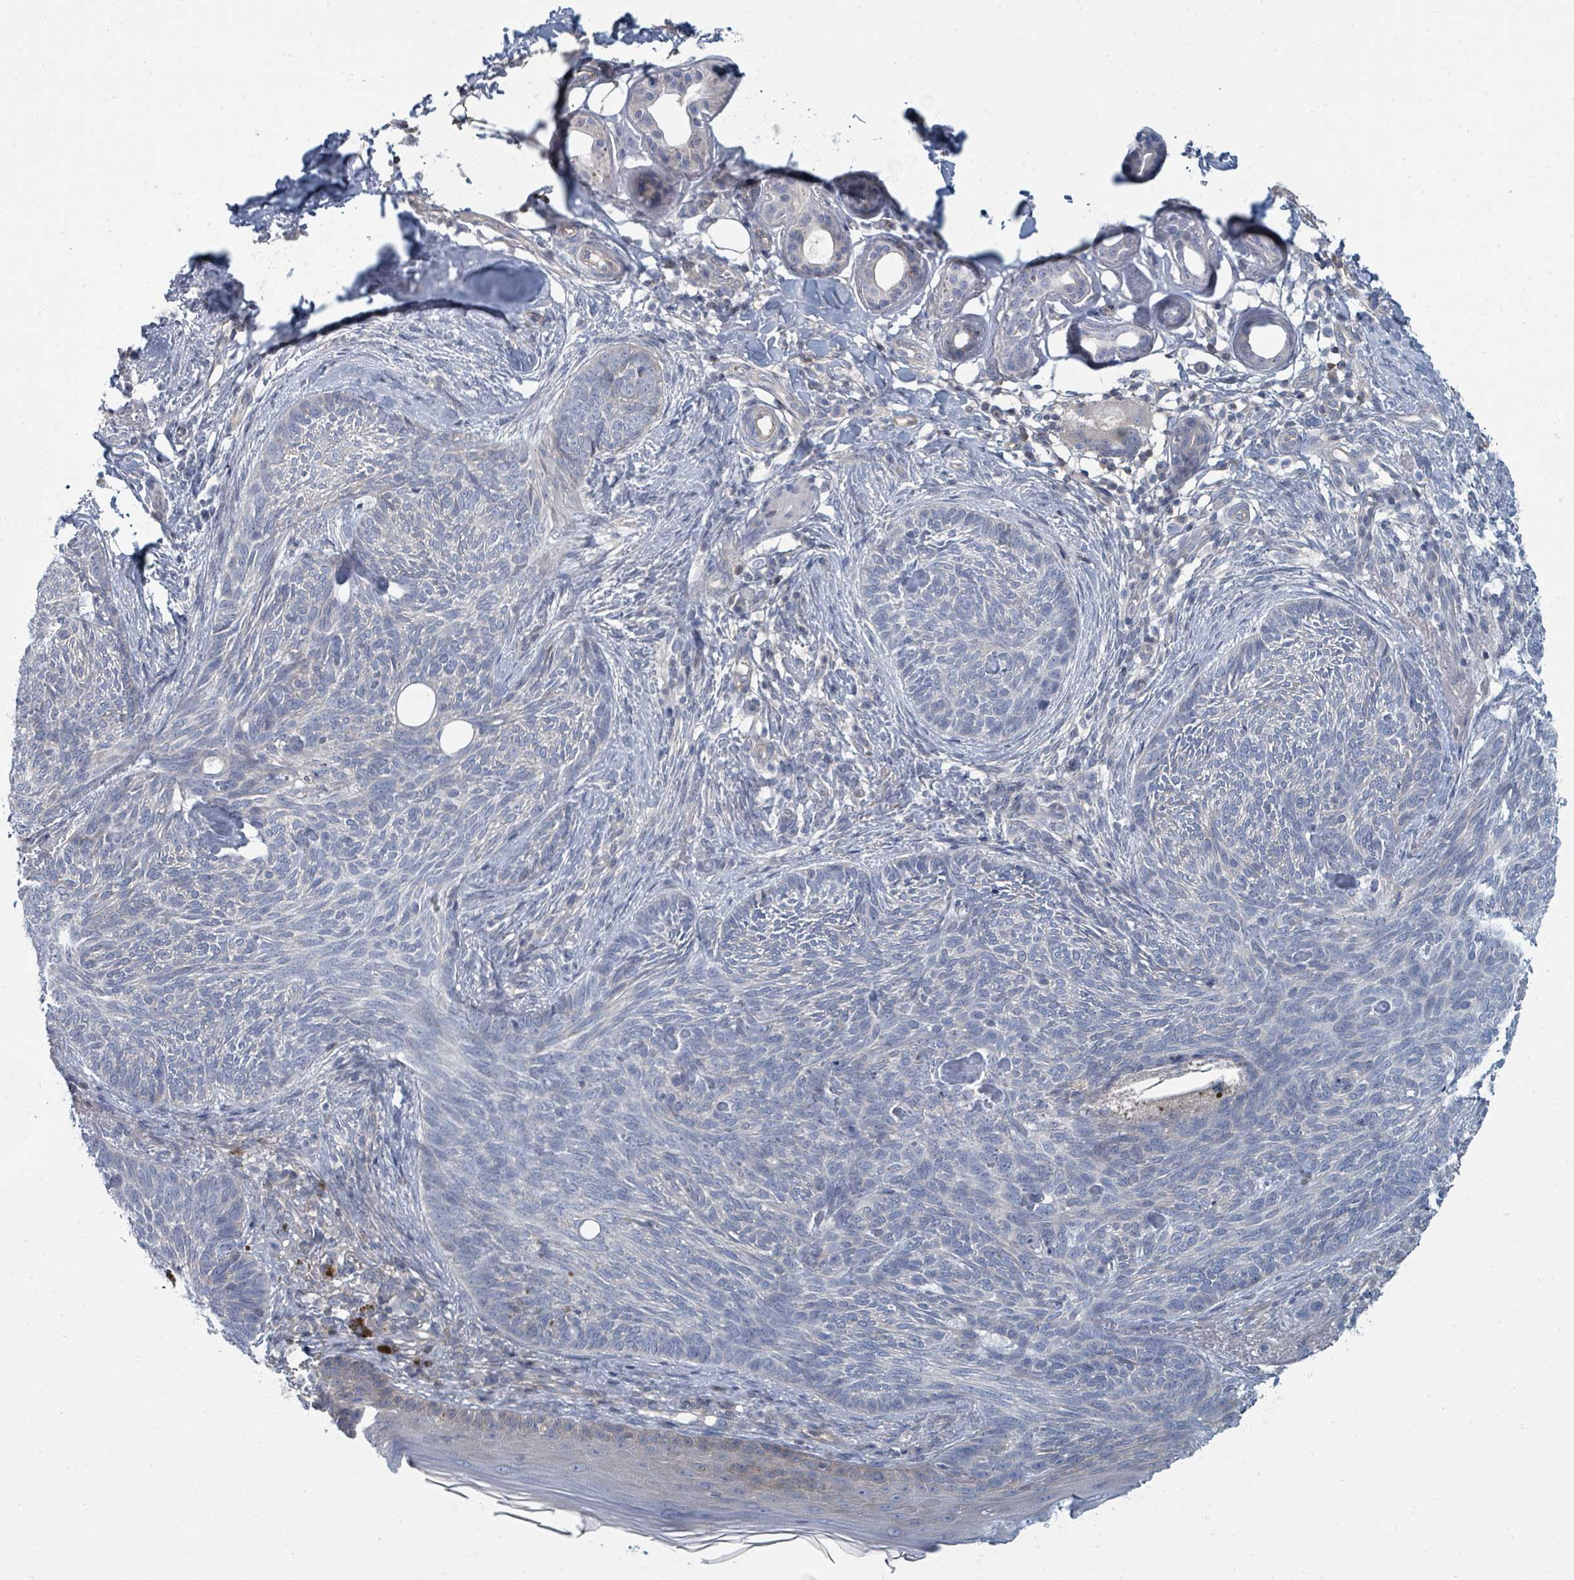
{"staining": {"intensity": "negative", "quantity": "none", "location": "none"}, "tissue": "skin cancer", "cell_type": "Tumor cells", "image_type": "cancer", "snomed": [{"axis": "morphology", "description": "Basal cell carcinoma"}, {"axis": "topography", "description": "Skin"}], "caption": "The photomicrograph reveals no staining of tumor cells in skin cancer.", "gene": "SLC25A45", "patient": {"sex": "male", "age": 73}}